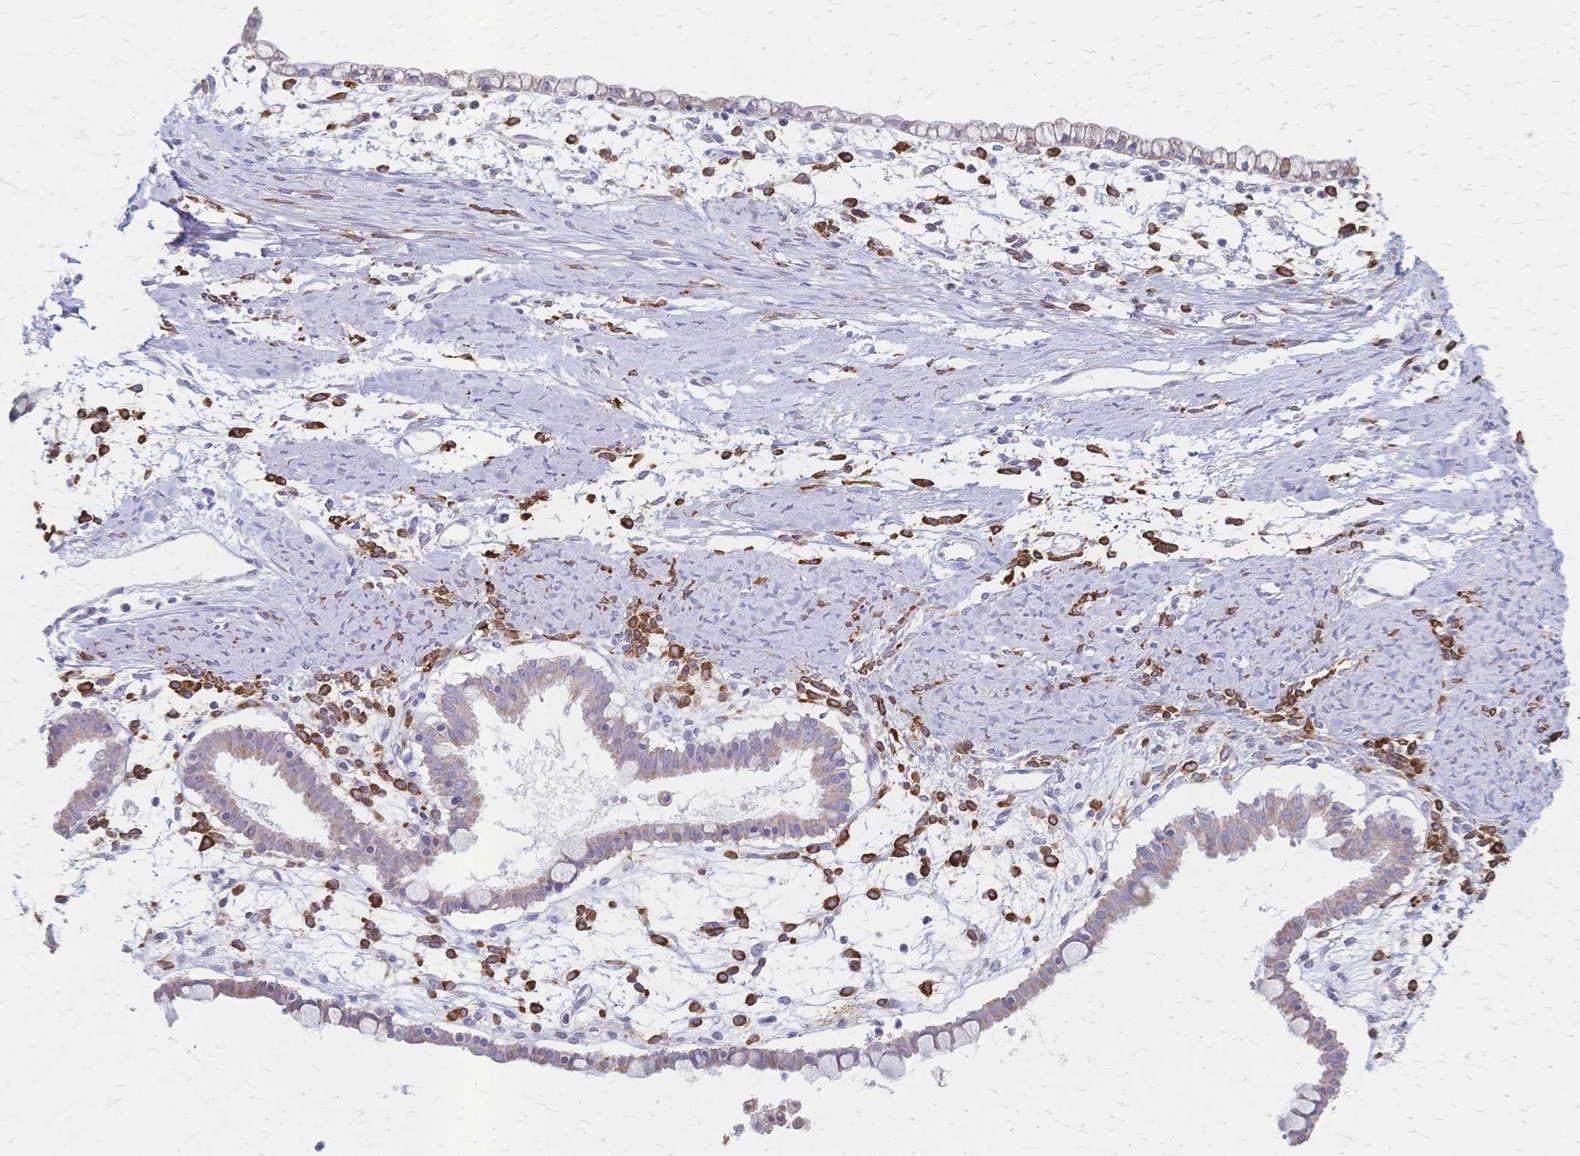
{"staining": {"intensity": "weak", "quantity": "<25%", "location": "cytoplasmic/membranous"}, "tissue": "ovarian cancer", "cell_type": "Tumor cells", "image_type": "cancer", "snomed": [{"axis": "morphology", "description": "Cystadenocarcinoma, mucinous, NOS"}, {"axis": "topography", "description": "Ovary"}], "caption": "A histopathology image of ovarian cancer stained for a protein exhibits no brown staining in tumor cells.", "gene": "CYB5A", "patient": {"sex": "female", "age": 61}}